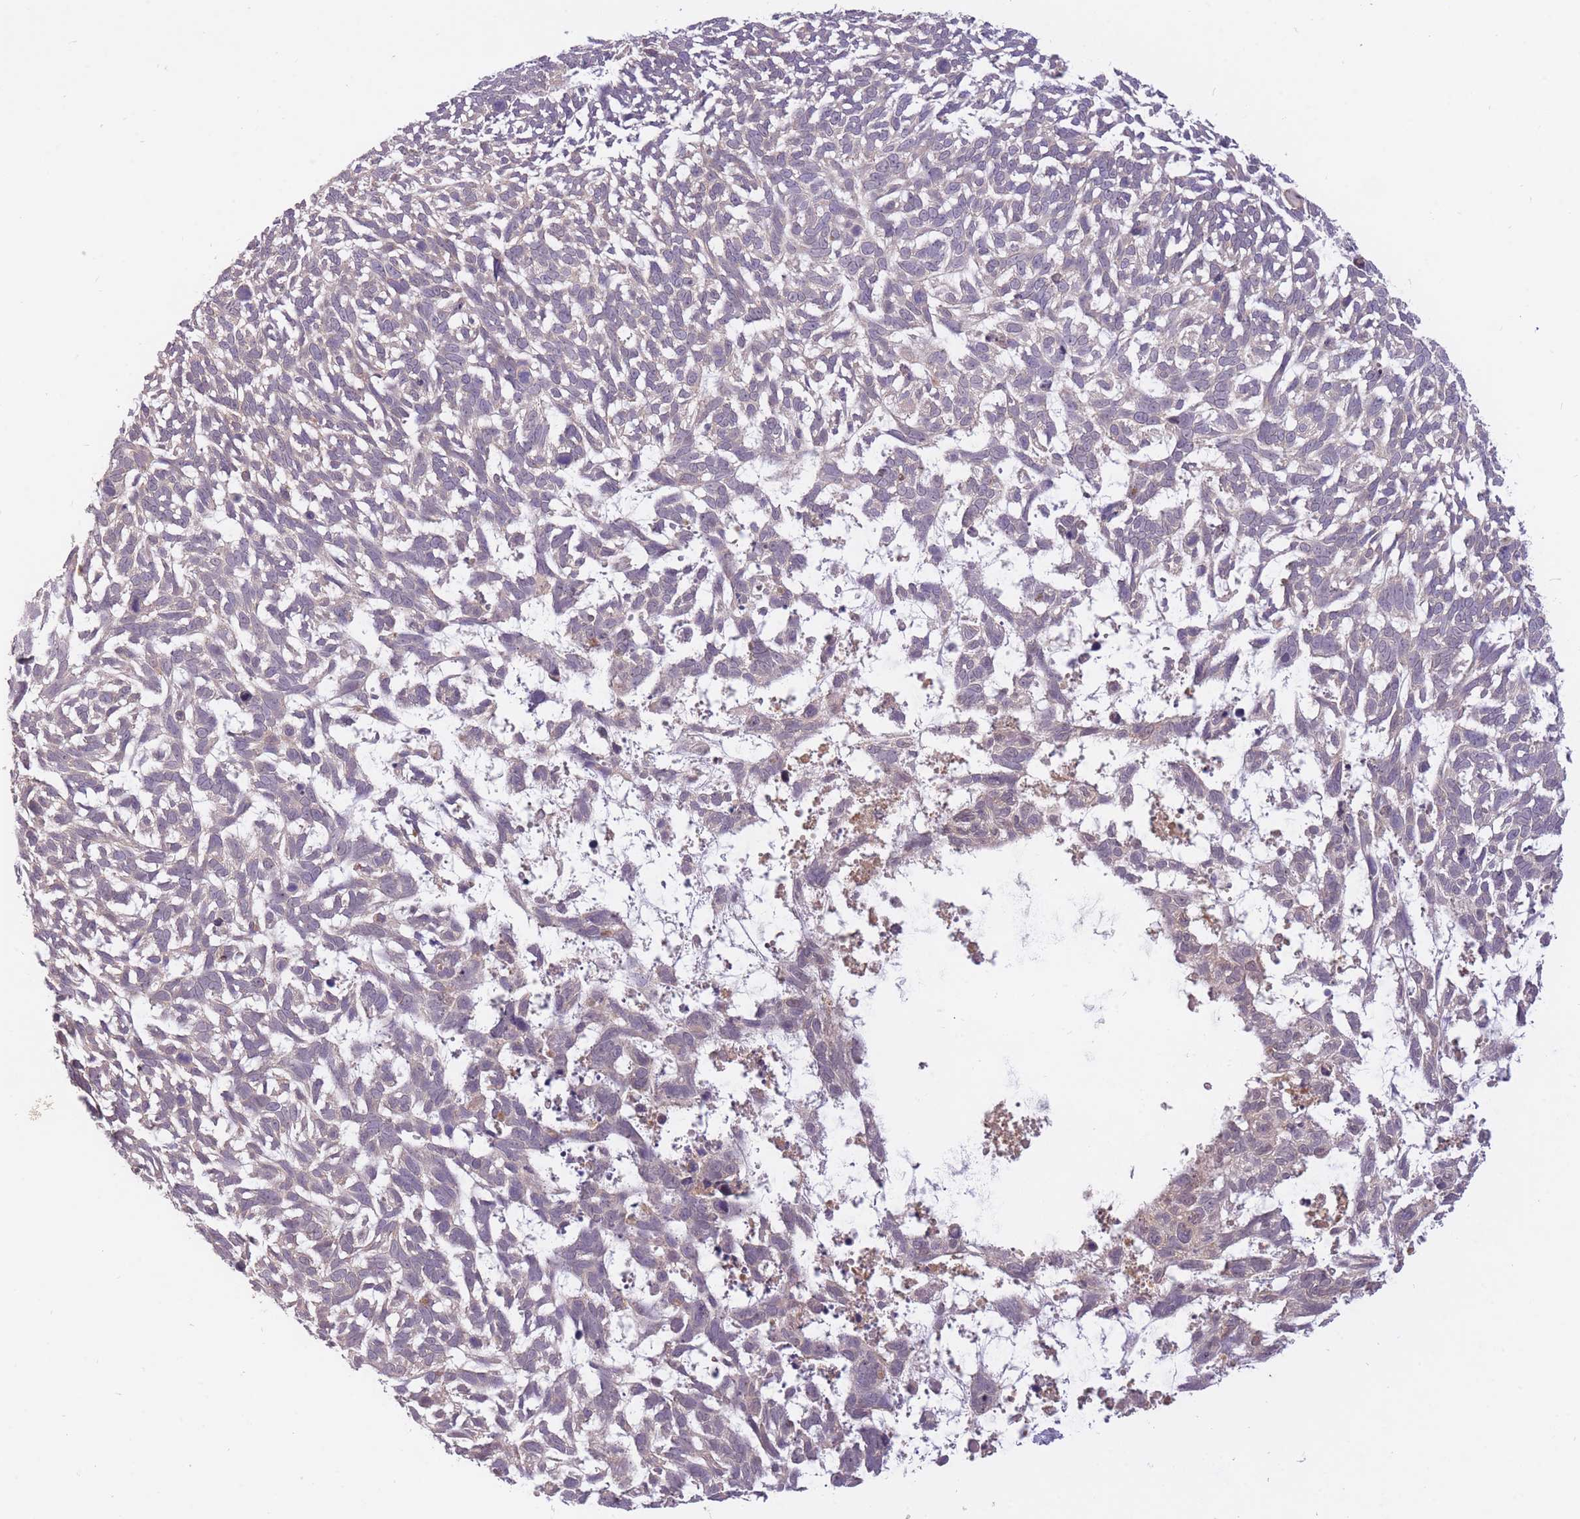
{"staining": {"intensity": "weak", "quantity": "<25%", "location": "cytoplasmic/membranous"}, "tissue": "skin cancer", "cell_type": "Tumor cells", "image_type": "cancer", "snomed": [{"axis": "morphology", "description": "Basal cell carcinoma"}, {"axis": "topography", "description": "Skin"}], "caption": "A photomicrograph of skin basal cell carcinoma stained for a protein demonstrates no brown staining in tumor cells.", "gene": "LRATD2", "patient": {"sex": "male", "age": 88}}